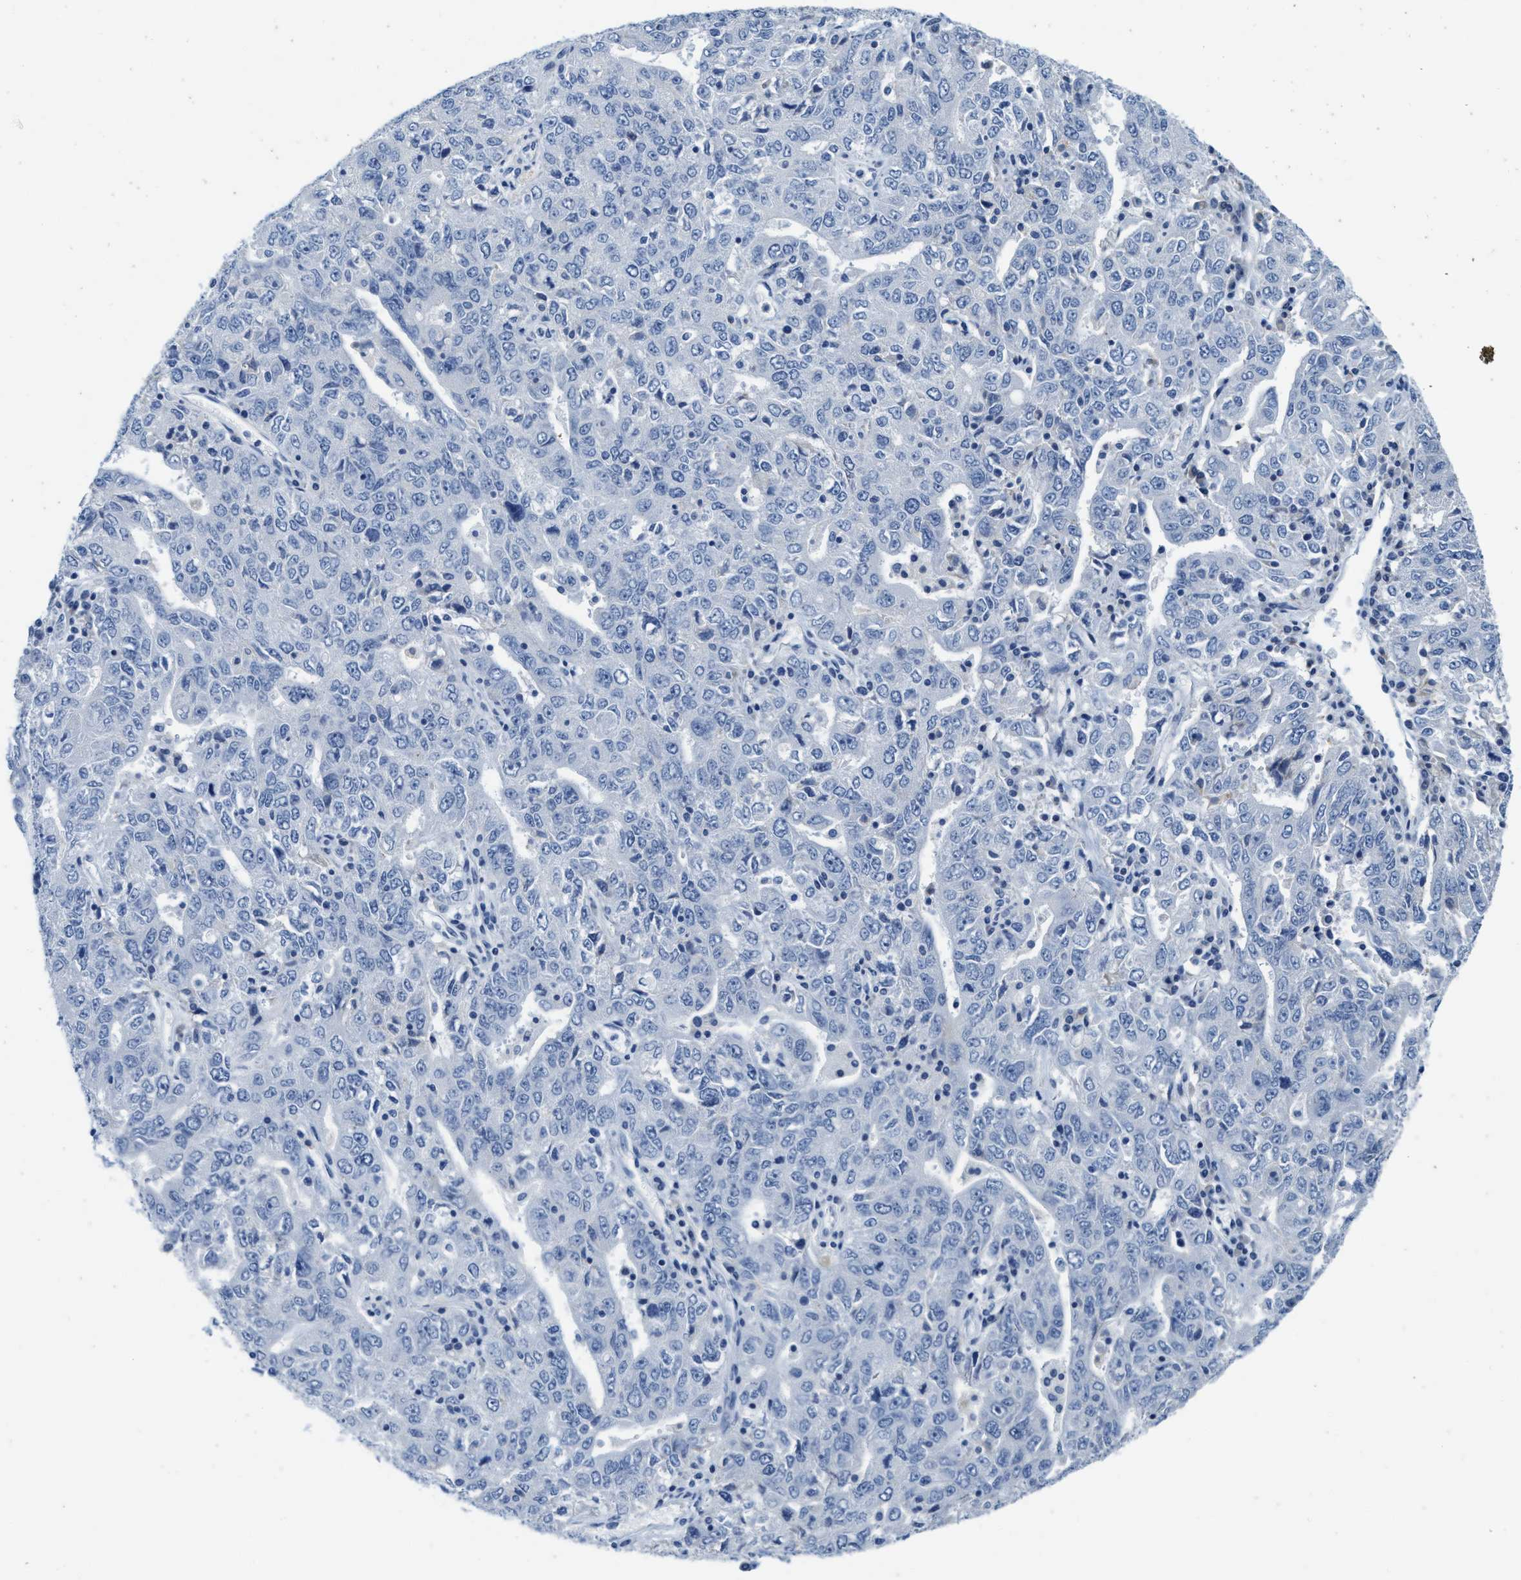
{"staining": {"intensity": "negative", "quantity": "none", "location": "none"}, "tissue": "ovarian cancer", "cell_type": "Tumor cells", "image_type": "cancer", "snomed": [{"axis": "morphology", "description": "Carcinoma, endometroid"}, {"axis": "topography", "description": "Ovary"}], "caption": "Ovarian cancer (endometroid carcinoma) was stained to show a protein in brown. There is no significant positivity in tumor cells.", "gene": "ABCB11", "patient": {"sex": "female", "age": 62}}